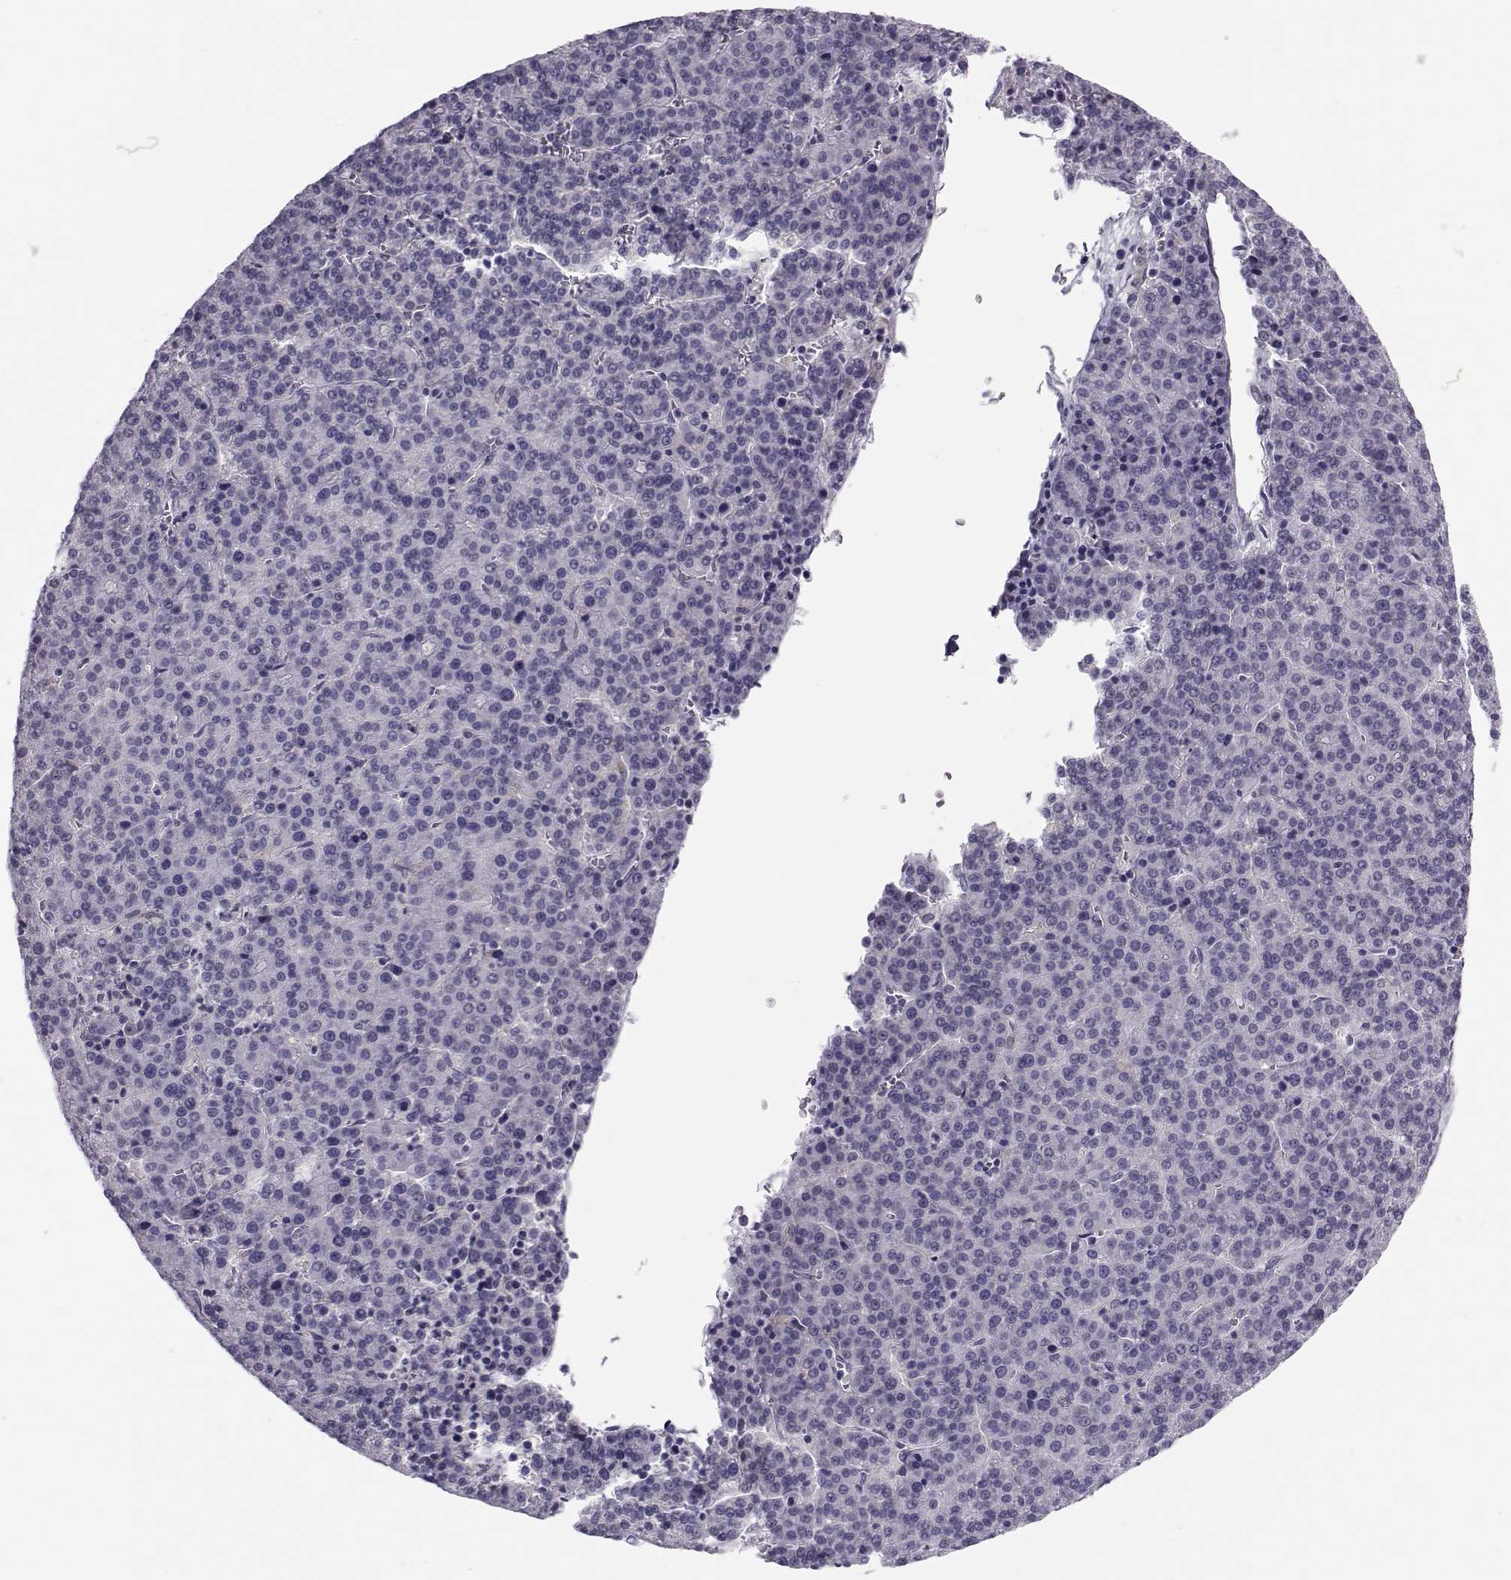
{"staining": {"intensity": "negative", "quantity": "none", "location": "none"}, "tissue": "liver cancer", "cell_type": "Tumor cells", "image_type": "cancer", "snomed": [{"axis": "morphology", "description": "Carcinoma, Hepatocellular, NOS"}, {"axis": "topography", "description": "Liver"}], "caption": "An image of liver cancer (hepatocellular carcinoma) stained for a protein reveals no brown staining in tumor cells.", "gene": "GARIN3", "patient": {"sex": "female", "age": 58}}